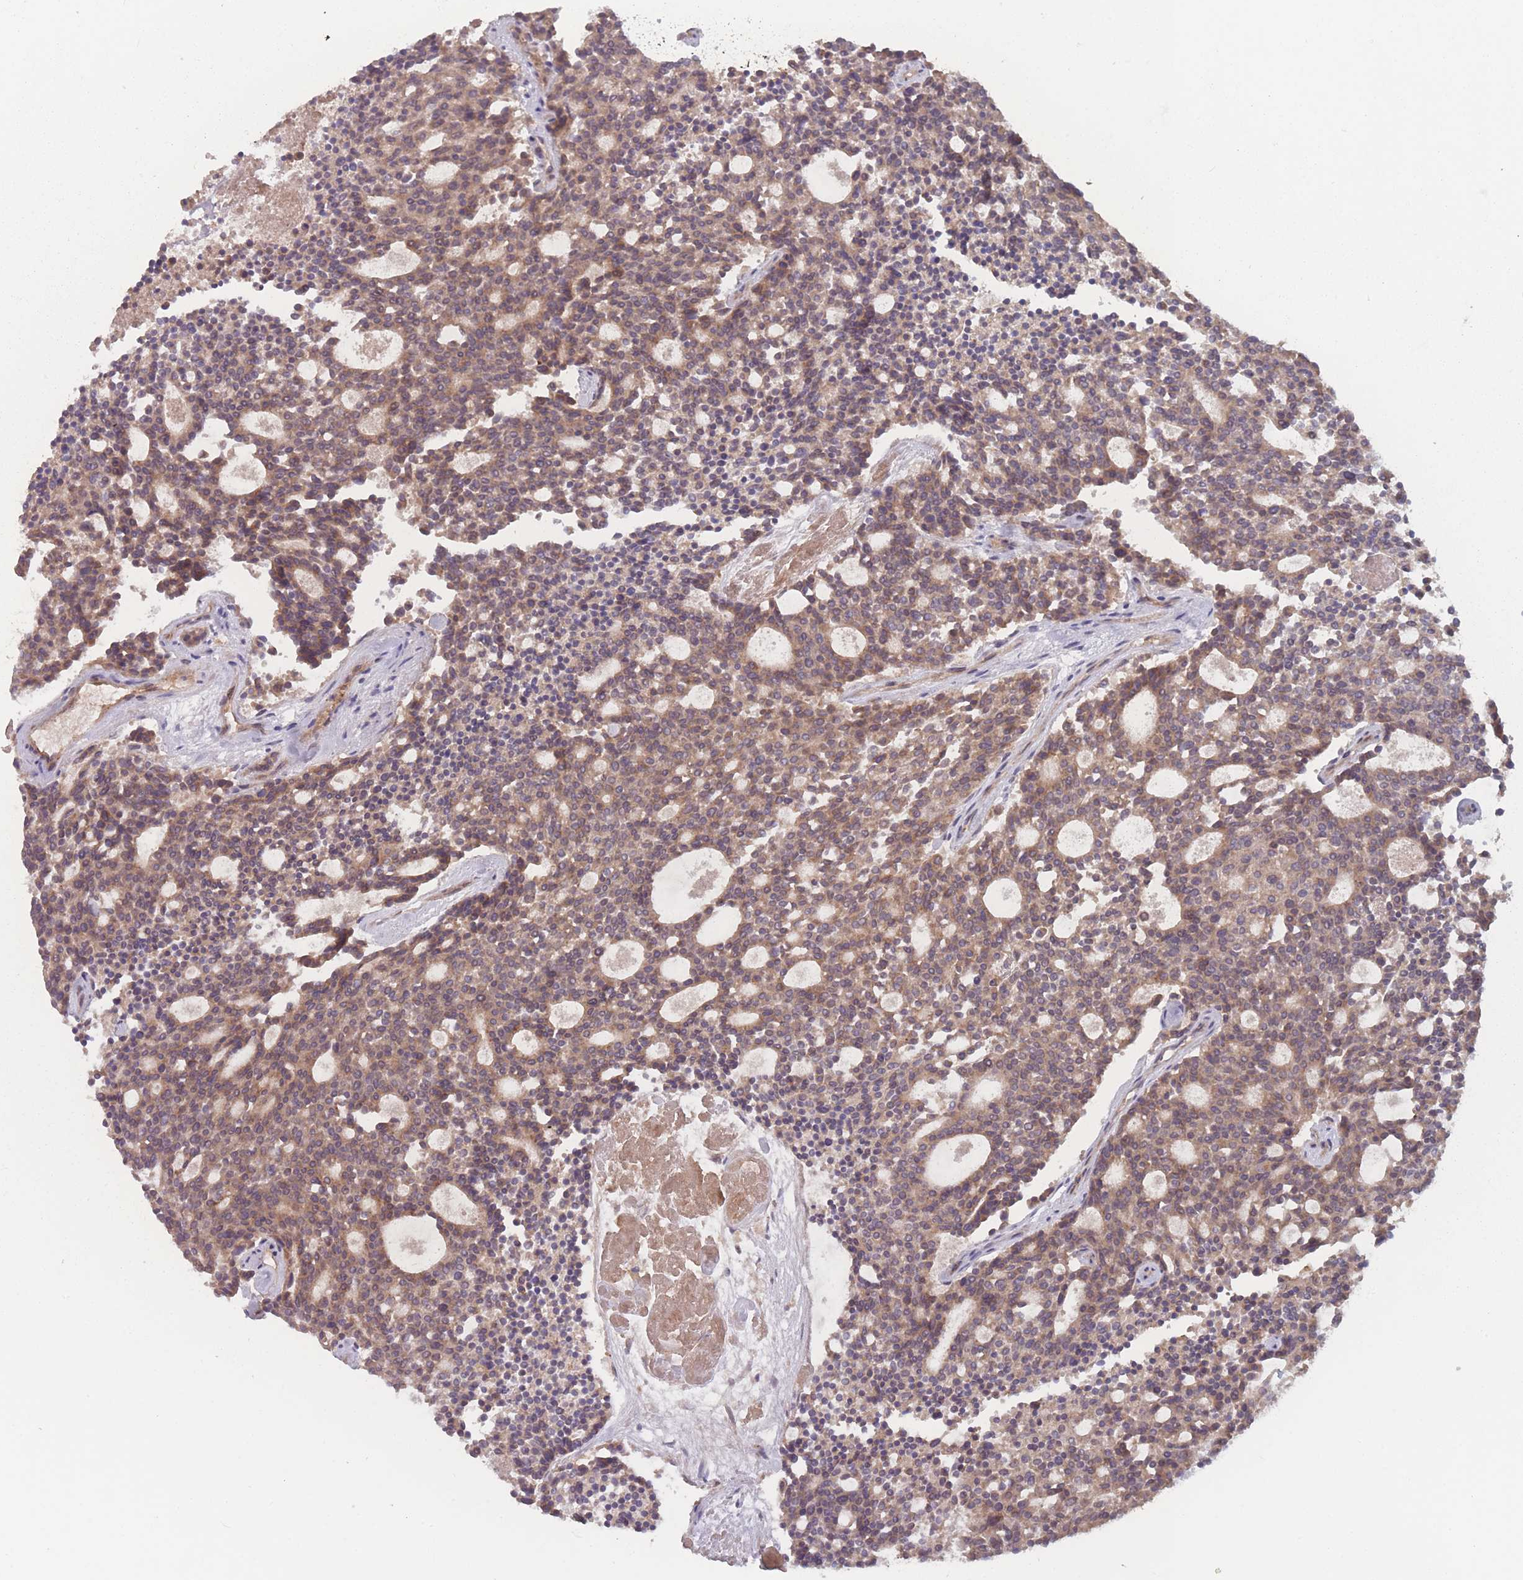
{"staining": {"intensity": "moderate", "quantity": ">75%", "location": "cytoplasmic/membranous"}, "tissue": "carcinoid", "cell_type": "Tumor cells", "image_type": "cancer", "snomed": [{"axis": "morphology", "description": "Carcinoid, malignant, NOS"}, {"axis": "topography", "description": "Pancreas"}], "caption": "Tumor cells show moderate cytoplasmic/membranous staining in about >75% of cells in carcinoid. Using DAB (3,3'-diaminobenzidine) (brown) and hematoxylin (blue) stains, captured at high magnification using brightfield microscopy.", "gene": "ATP5MG", "patient": {"sex": "female", "age": 54}}